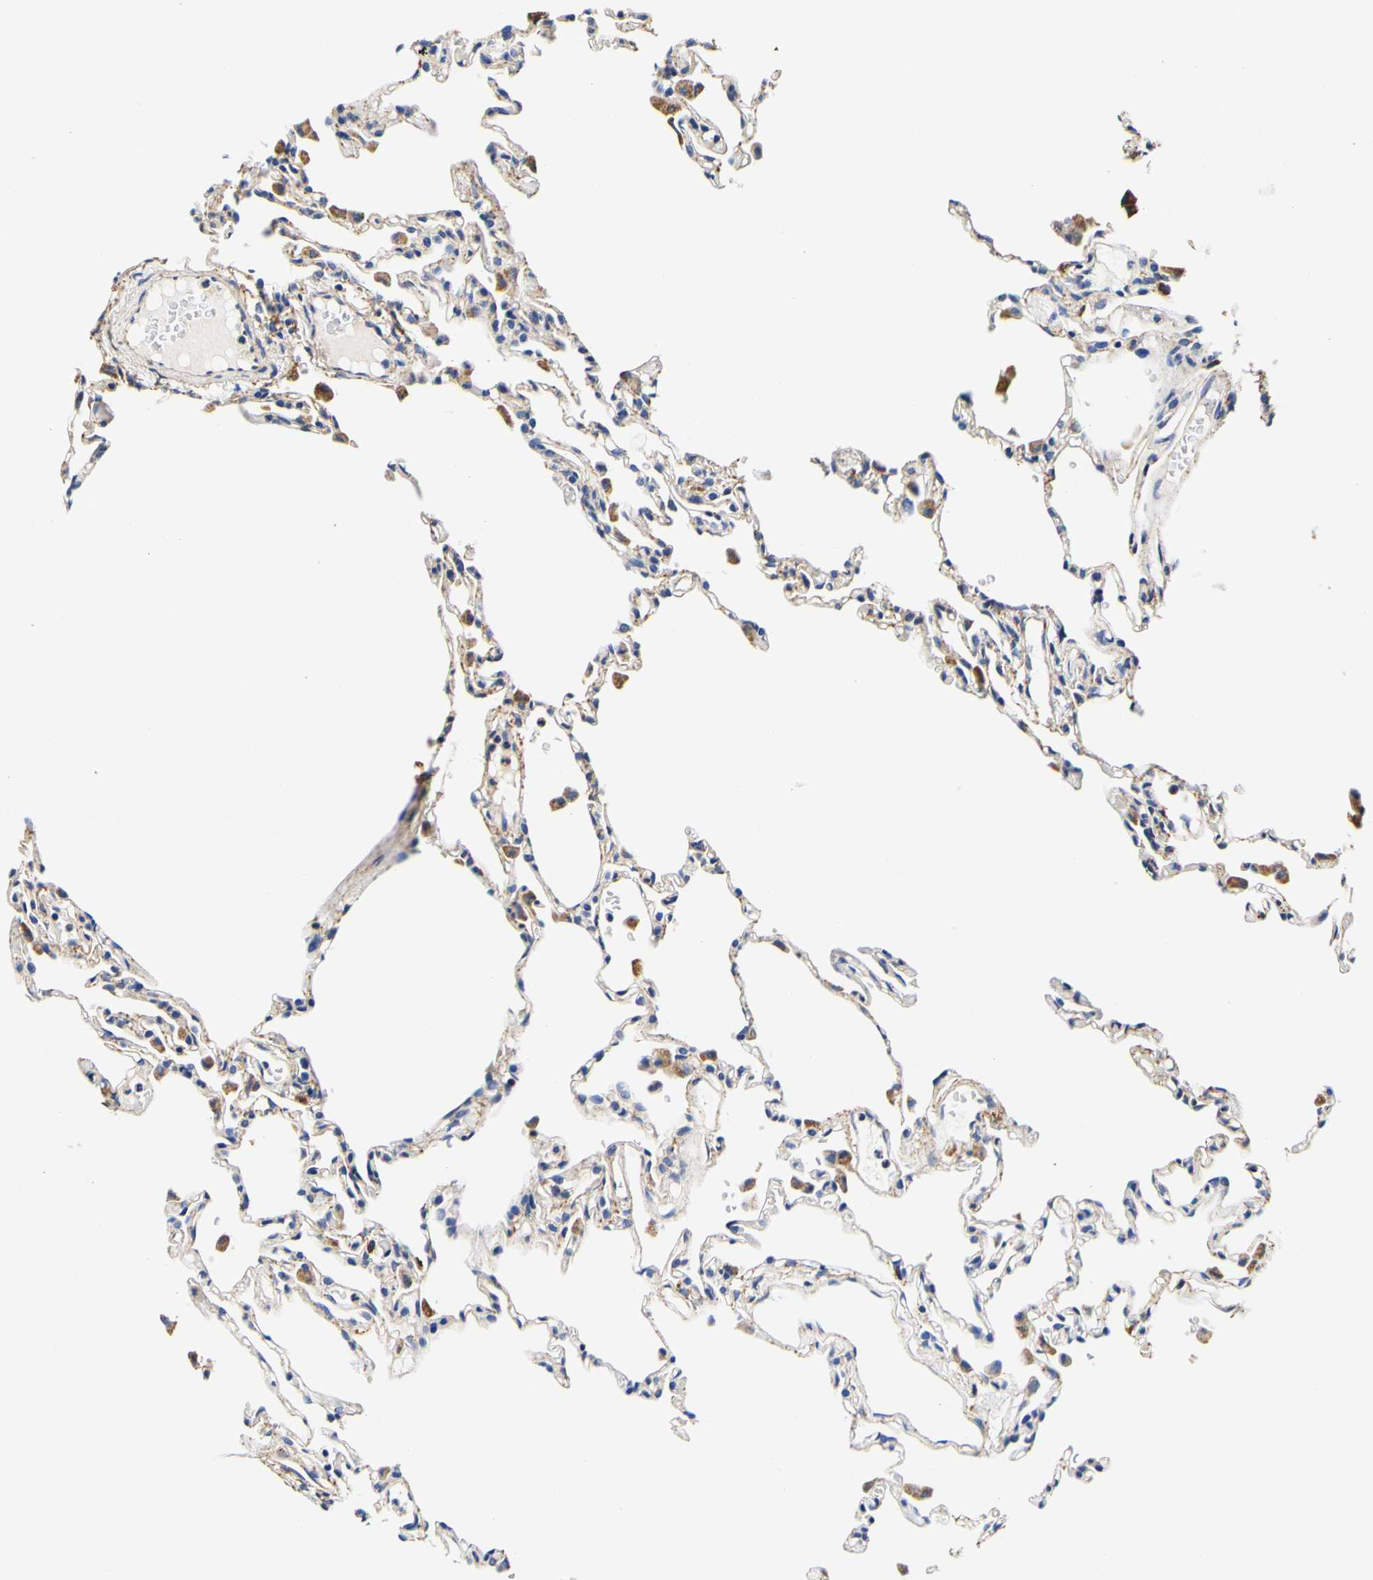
{"staining": {"intensity": "weak", "quantity": "<25%", "location": "cytoplasmic/membranous"}, "tissue": "lung", "cell_type": "Alveolar cells", "image_type": "normal", "snomed": [{"axis": "morphology", "description": "Normal tissue, NOS"}, {"axis": "topography", "description": "Lung"}], "caption": "Alveolar cells show no significant positivity in benign lung.", "gene": "CAMK4", "patient": {"sex": "female", "age": 49}}